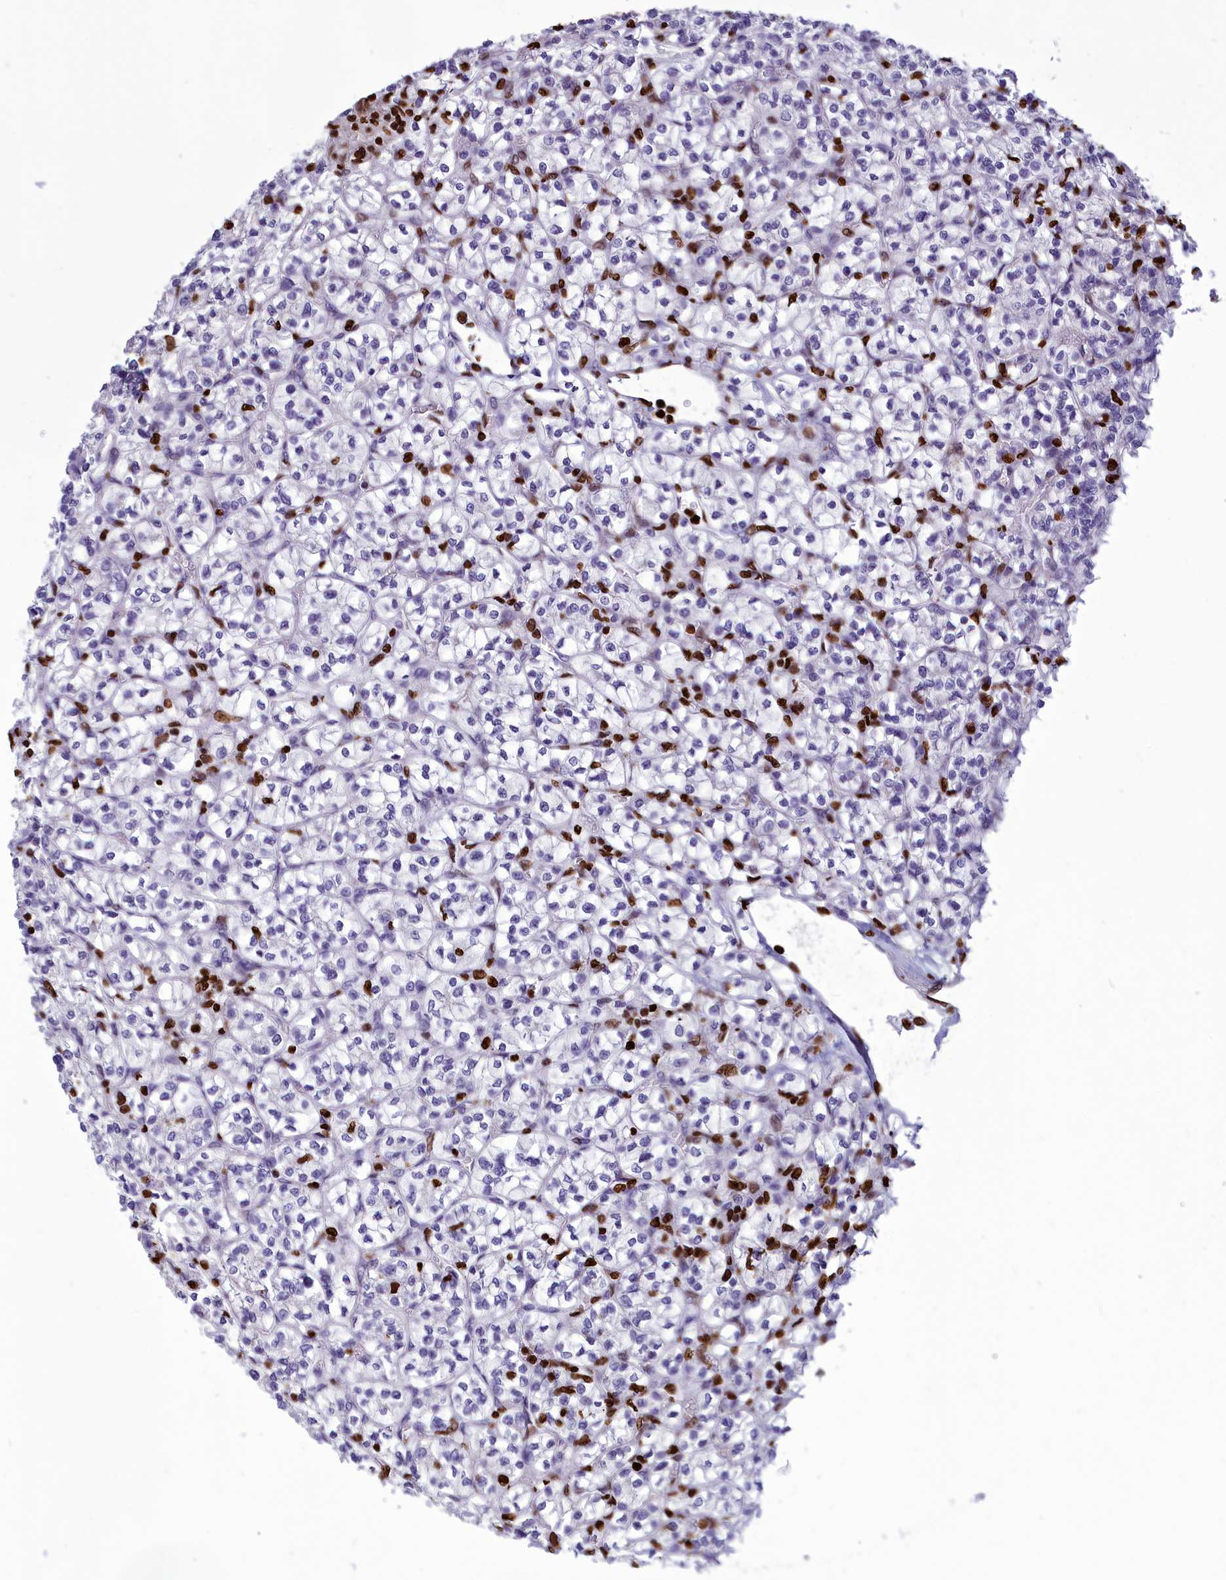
{"staining": {"intensity": "negative", "quantity": "none", "location": "none"}, "tissue": "renal cancer", "cell_type": "Tumor cells", "image_type": "cancer", "snomed": [{"axis": "morphology", "description": "Adenocarcinoma, NOS"}, {"axis": "topography", "description": "Kidney"}], "caption": "Renal cancer (adenocarcinoma) stained for a protein using IHC displays no expression tumor cells.", "gene": "AKAP17A", "patient": {"sex": "female", "age": 64}}